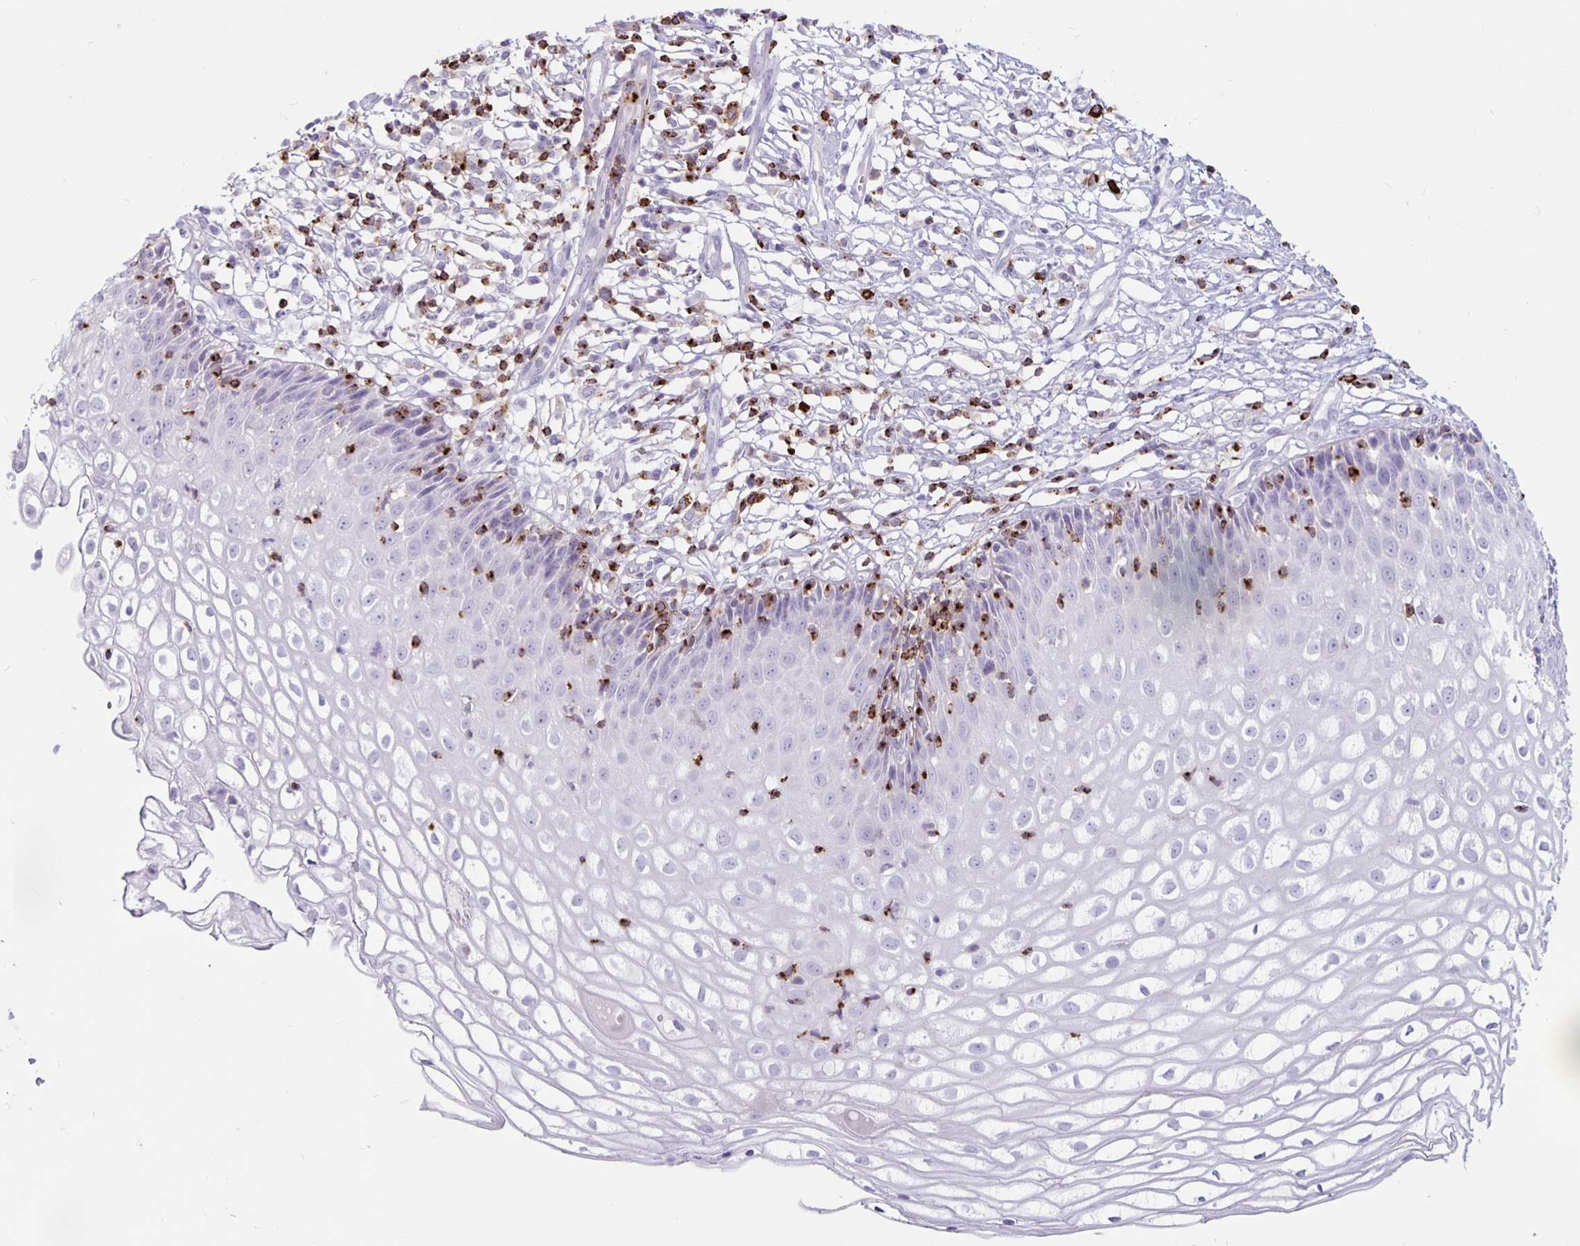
{"staining": {"intensity": "negative", "quantity": "none", "location": "none"}, "tissue": "cervix", "cell_type": "Glandular cells", "image_type": "normal", "snomed": [{"axis": "morphology", "description": "Normal tissue, NOS"}, {"axis": "topography", "description": "Cervix"}], "caption": "IHC image of normal cervix stained for a protein (brown), which reveals no staining in glandular cells.", "gene": "GZMK", "patient": {"sex": "female", "age": 36}}